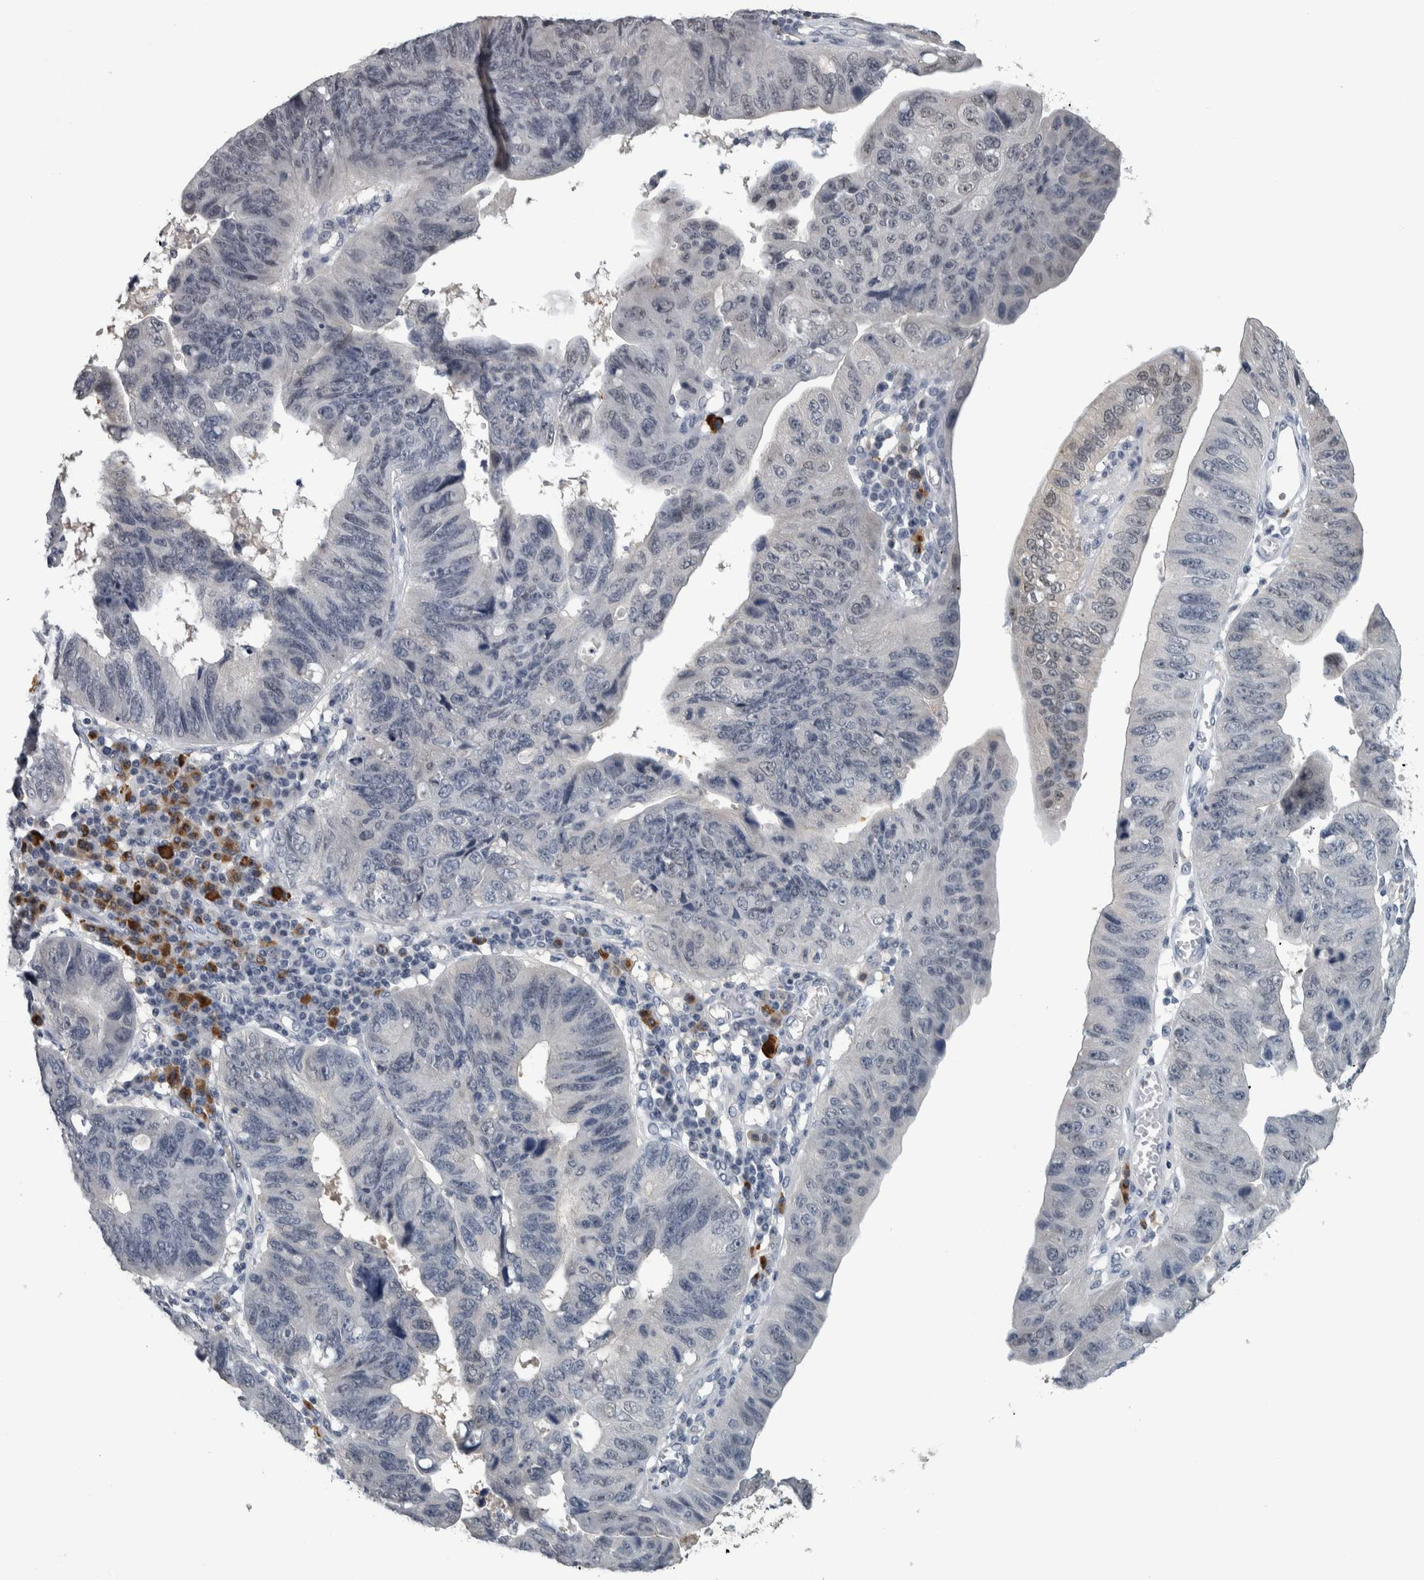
{"staining": {"intensity": "weak", "quantity": "<25%", "location": "nuclear"}, "tissue": "stomach cancer", "cell_type": "Tumor cells", "image_type": "cancer", "snomed": [{"axis": "morphology", "description": "Adenocarcinoma, NOS"}, {"axis": "topography", "description": "Stomach"}], "caption": "Immunohistochemistry (IHC) of human adenocarcinoma (stomach) demonstrates no positivity in tumor cells.", "gene": "CAVIN4", "patient": {"sex": "male", "age": 59}}